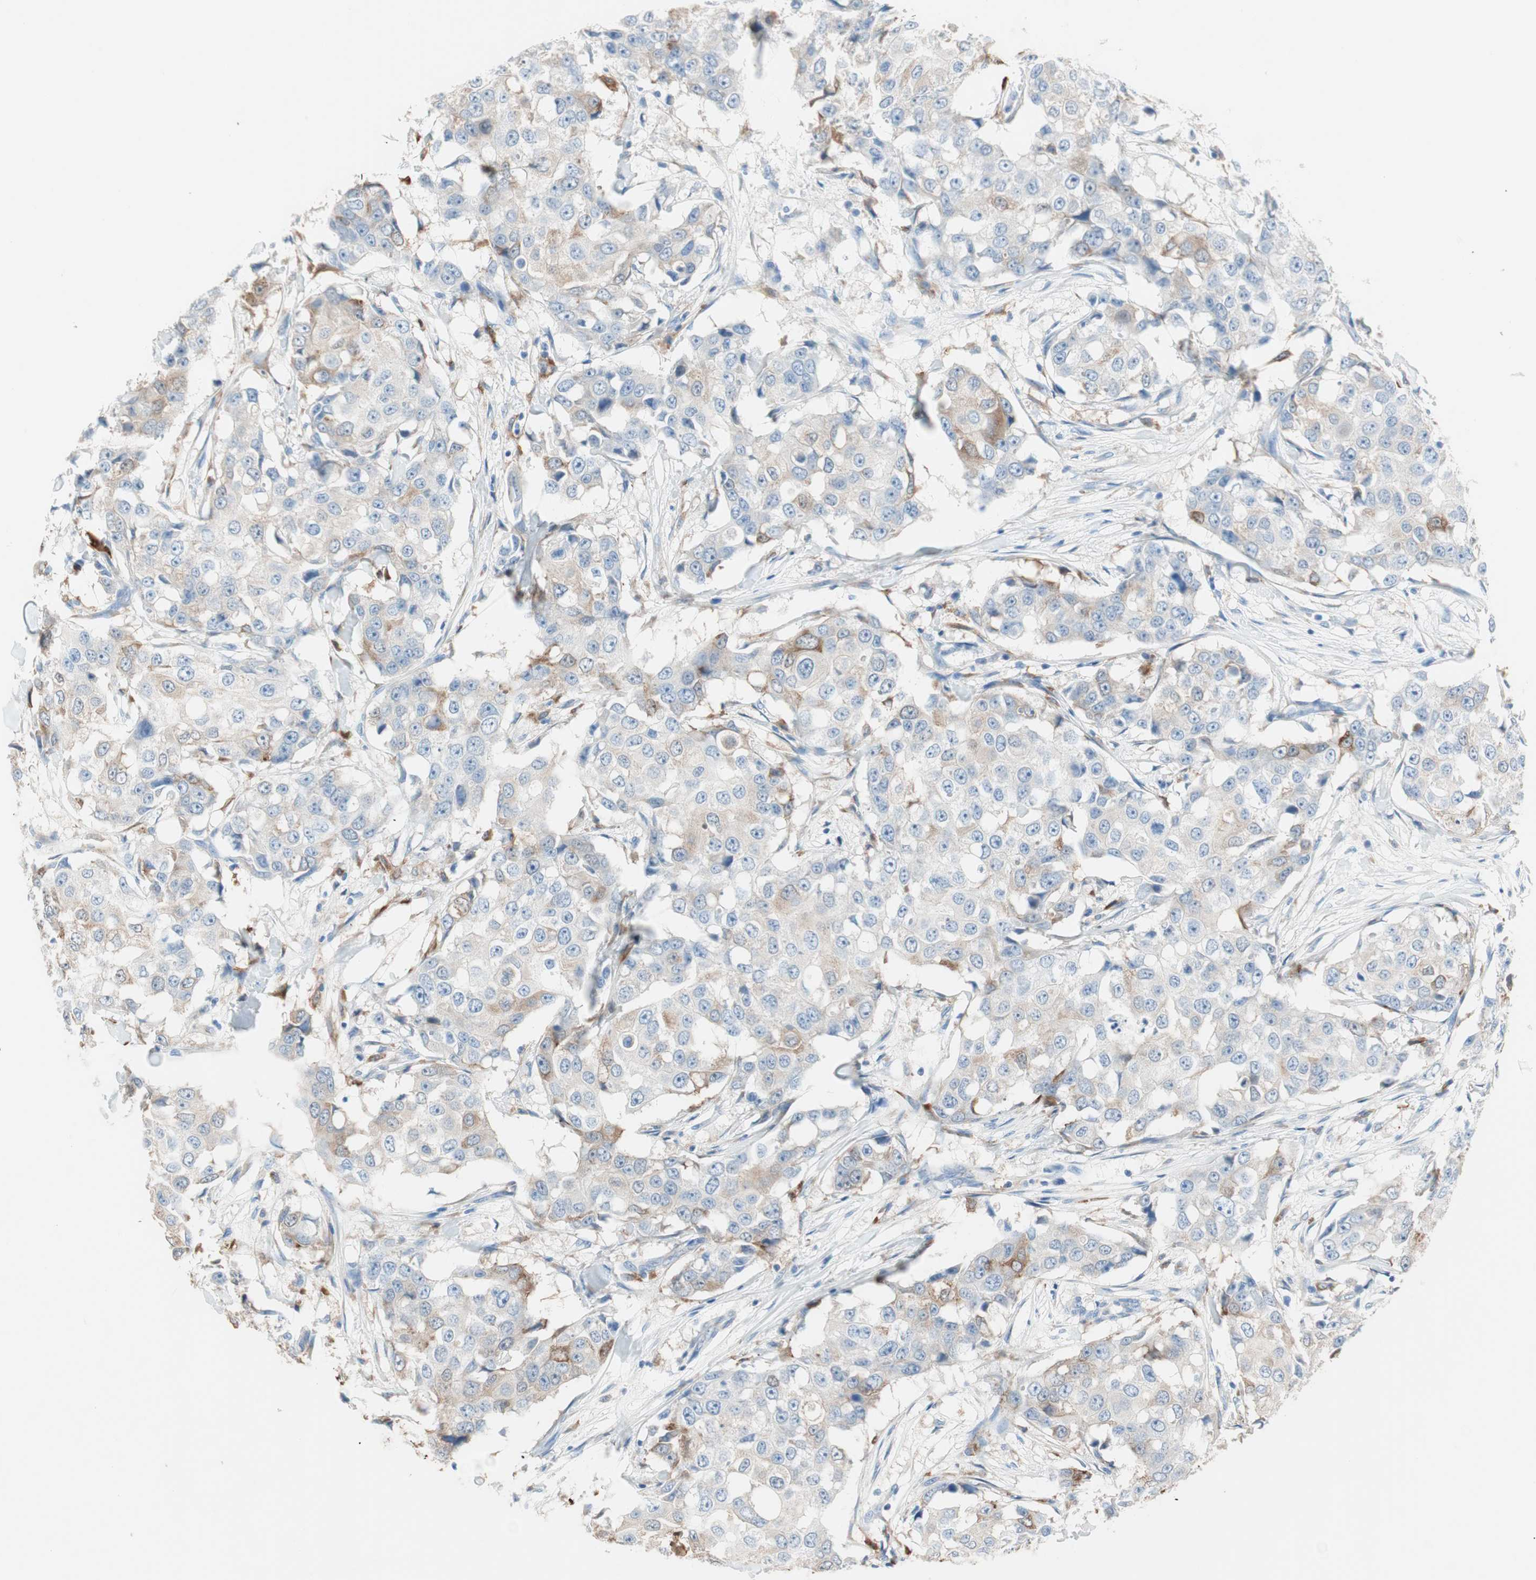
{"staining": {"intensity": "moderate", "quantity": "25%-75%", "location": "cytoplasmic/membranous"}, "tissue": "breast cancer", "cell_type": "Tumor cells", "image_type": "cancer", "snomed": [{"axis": "morphology", "description": "Duct carcinoma"}, {"axis": "topography", "description": "Breast"}], "caption": "A high-resolution image shows immunohistochemistry staining of infiltrating ductal carcinoma (breast), which exhibits moderate cytoplasmic/membranous staining in approximately 25%-75% of tumor cells.", "gene": "GLUL", "patient": {"sex": "female", "age": 27}}